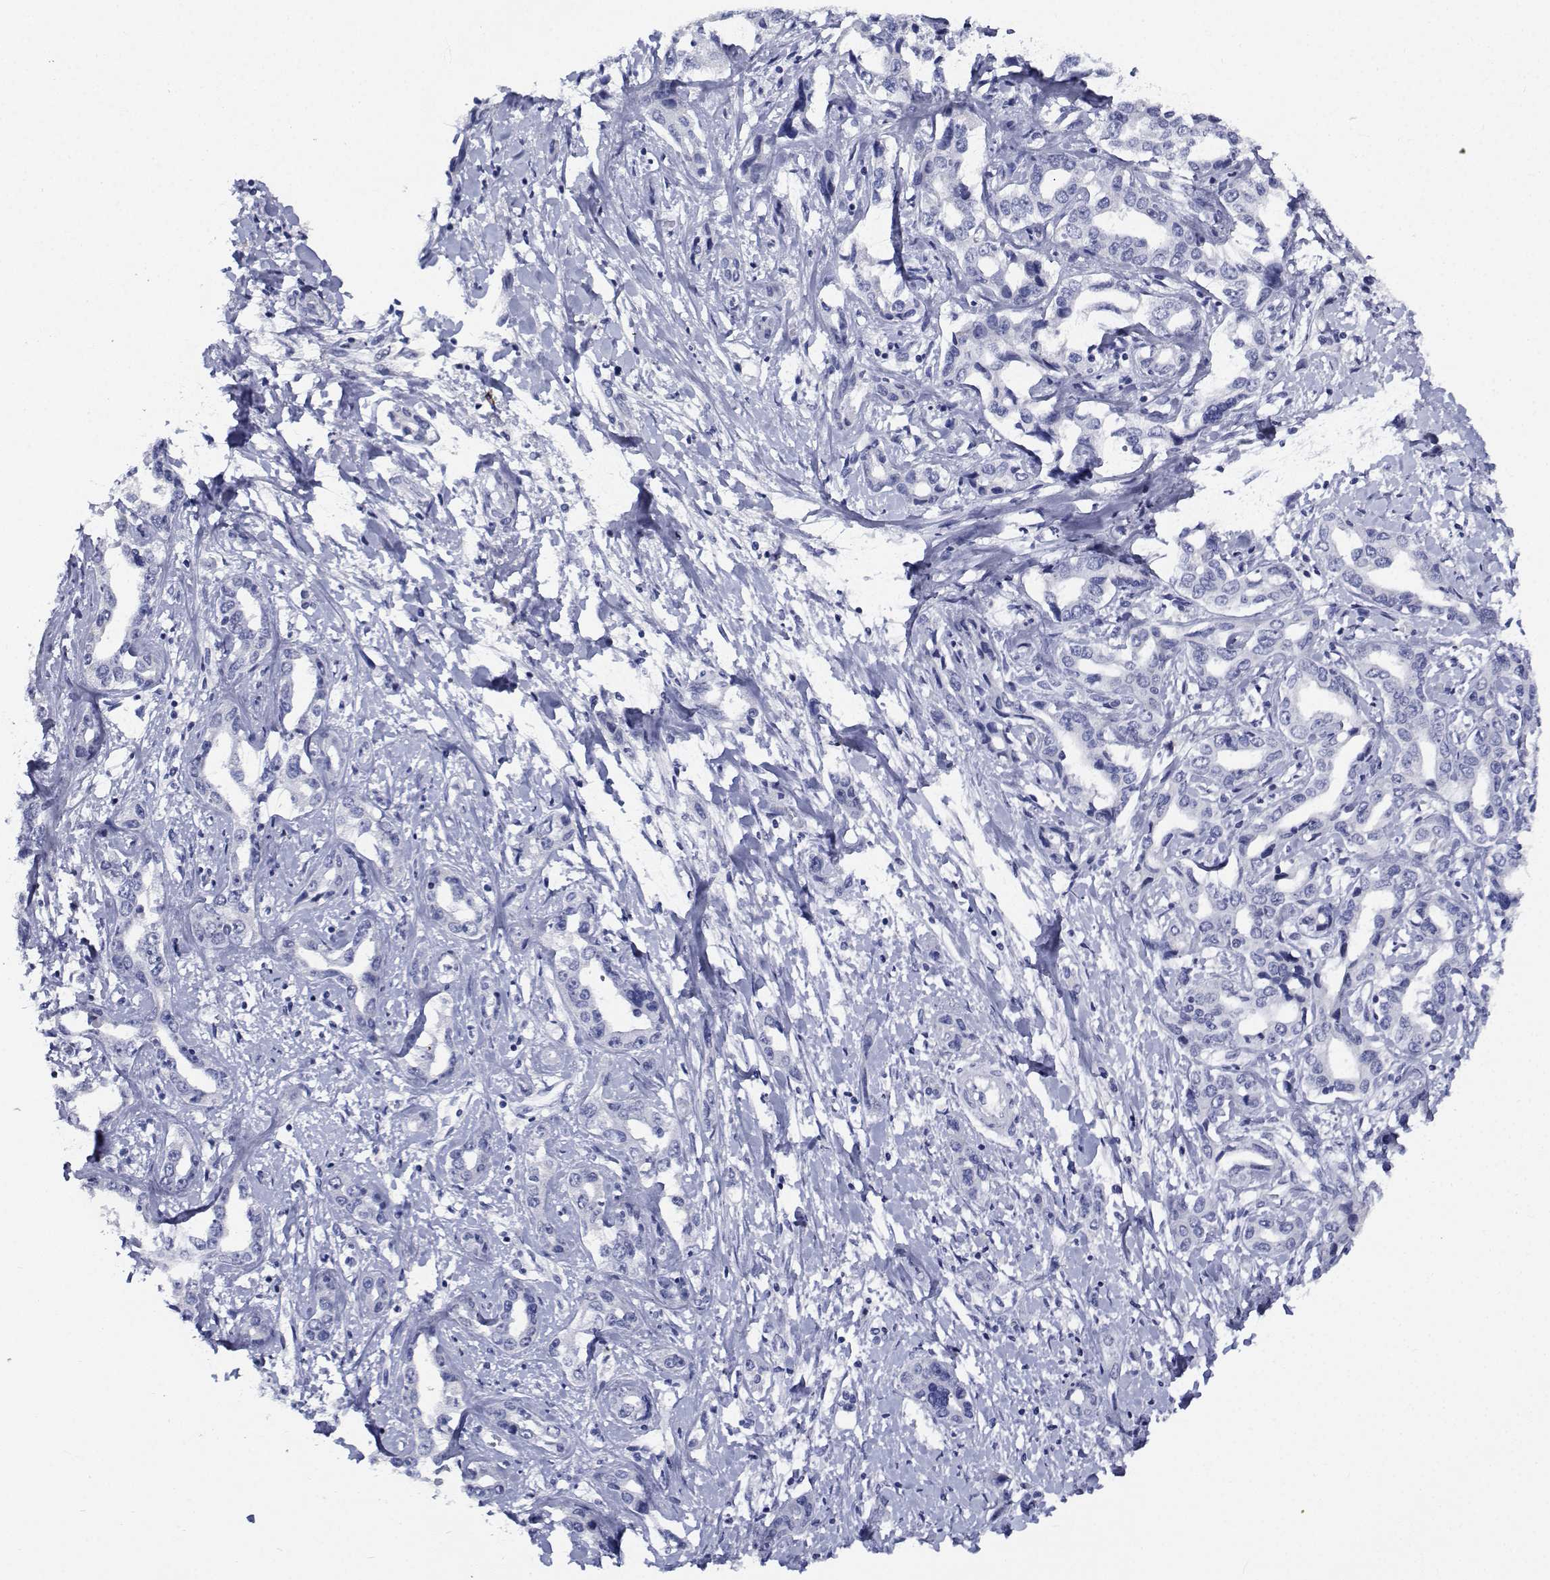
{"staining": {"intensity": "negative", "quantity": "none", "location": "none"}, "tissue": "liver cancer", "cell_type": "Tumor cells", "image_type": "cancer", "snomed": [{"axis": "morphology", "description": "Cholangiocarcinoma"}, {"axis": "topography", "description": "Liver"}], "caption": "Immunohistochemistry (IHC) image of human liver cancer stained for a protein (brown), which displays no staining in tumor cells.", "gene": "PLXNA4", "patient": {"sex": "male", "age": 59}}